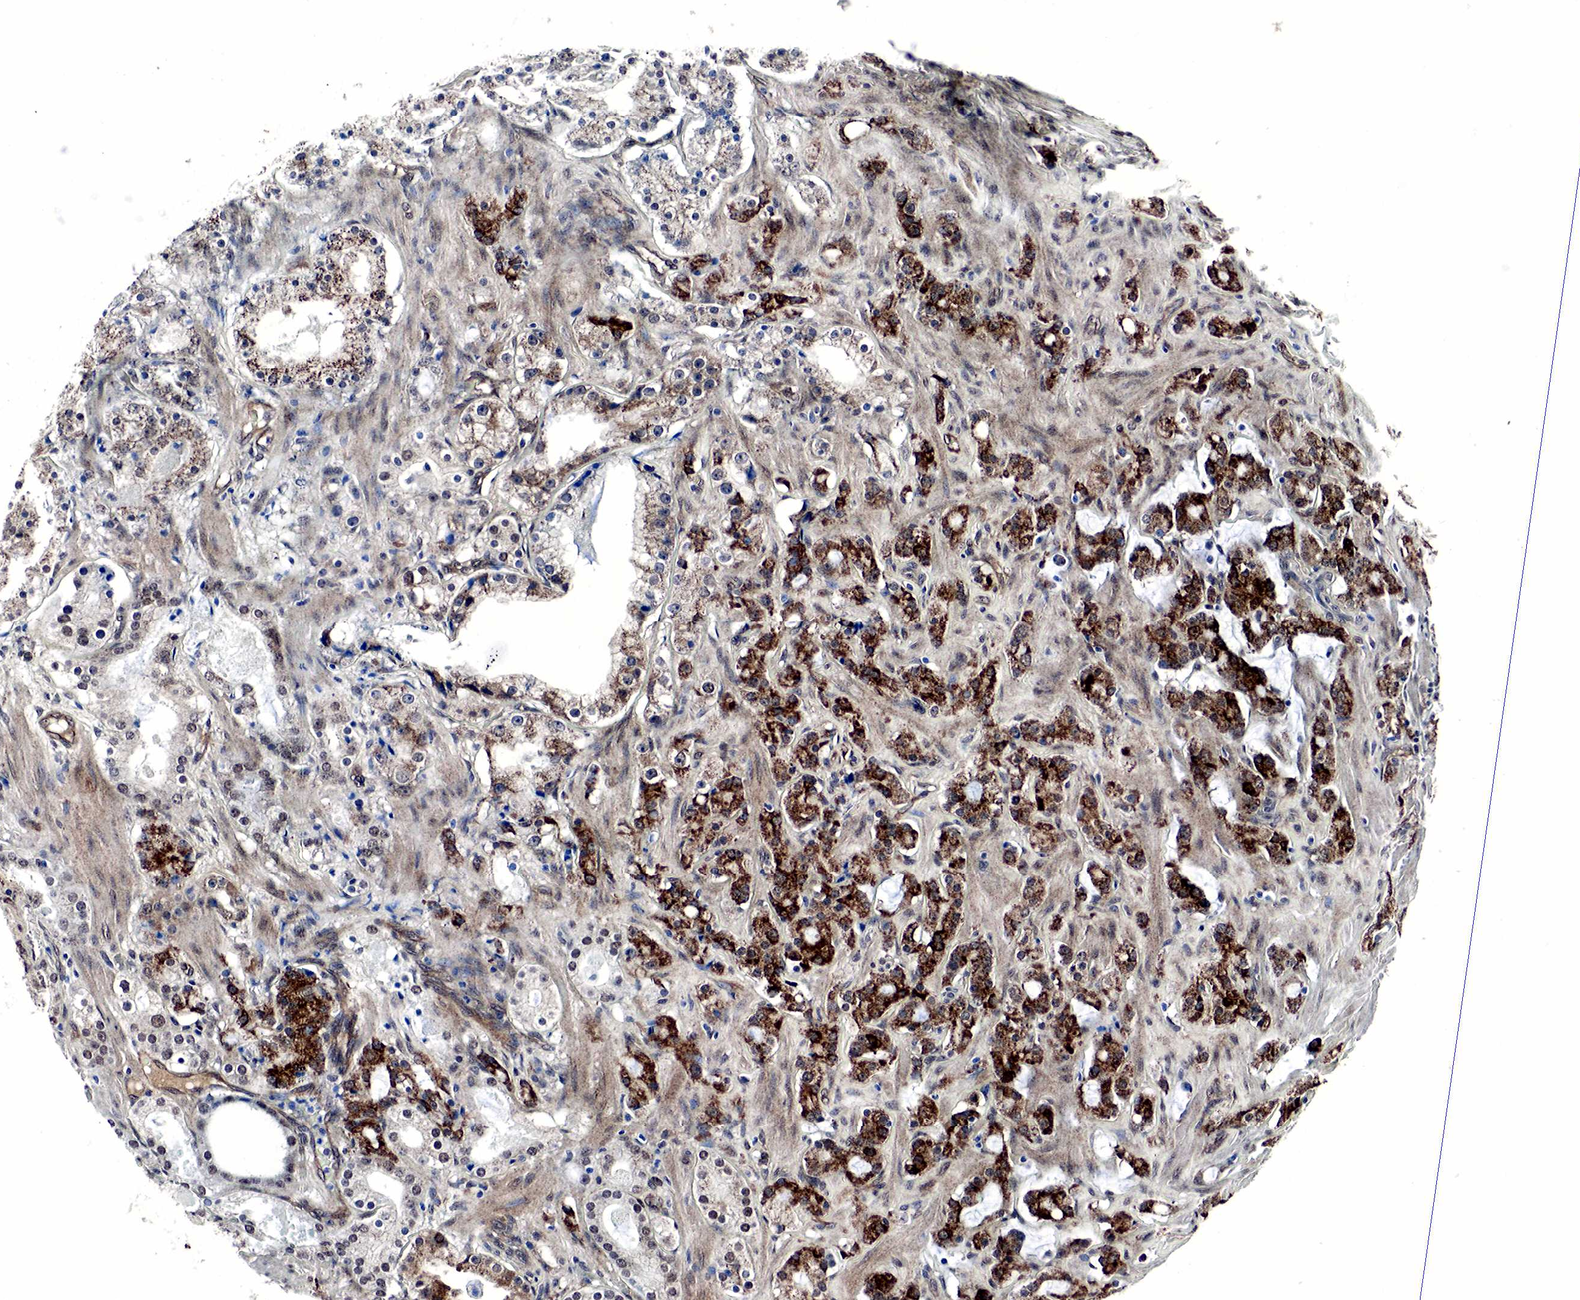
{"staining": {"intensity": "strong", "quantity": ">75%", "location": "cytoplasmic/membranous"}, "tissue": "prostate cancer", "cell_type": "Tumor cells", "image_type": "cancer", "snomed": [{"axis": "morphology", "description": "Adenocarcinoma, Medium grade"}, {"axis": "topography", "description": "Prostate"}], "caption": "Prostate cancer (adenocarcinoma (medium-grade)) tissue reveals strong cytoplasmic/membranous positivity in about >75% of tumor cells, visualized by immunohistochemistry.", "gene": "SPIN1", "patient": {"sex": "male", "age": 73}}